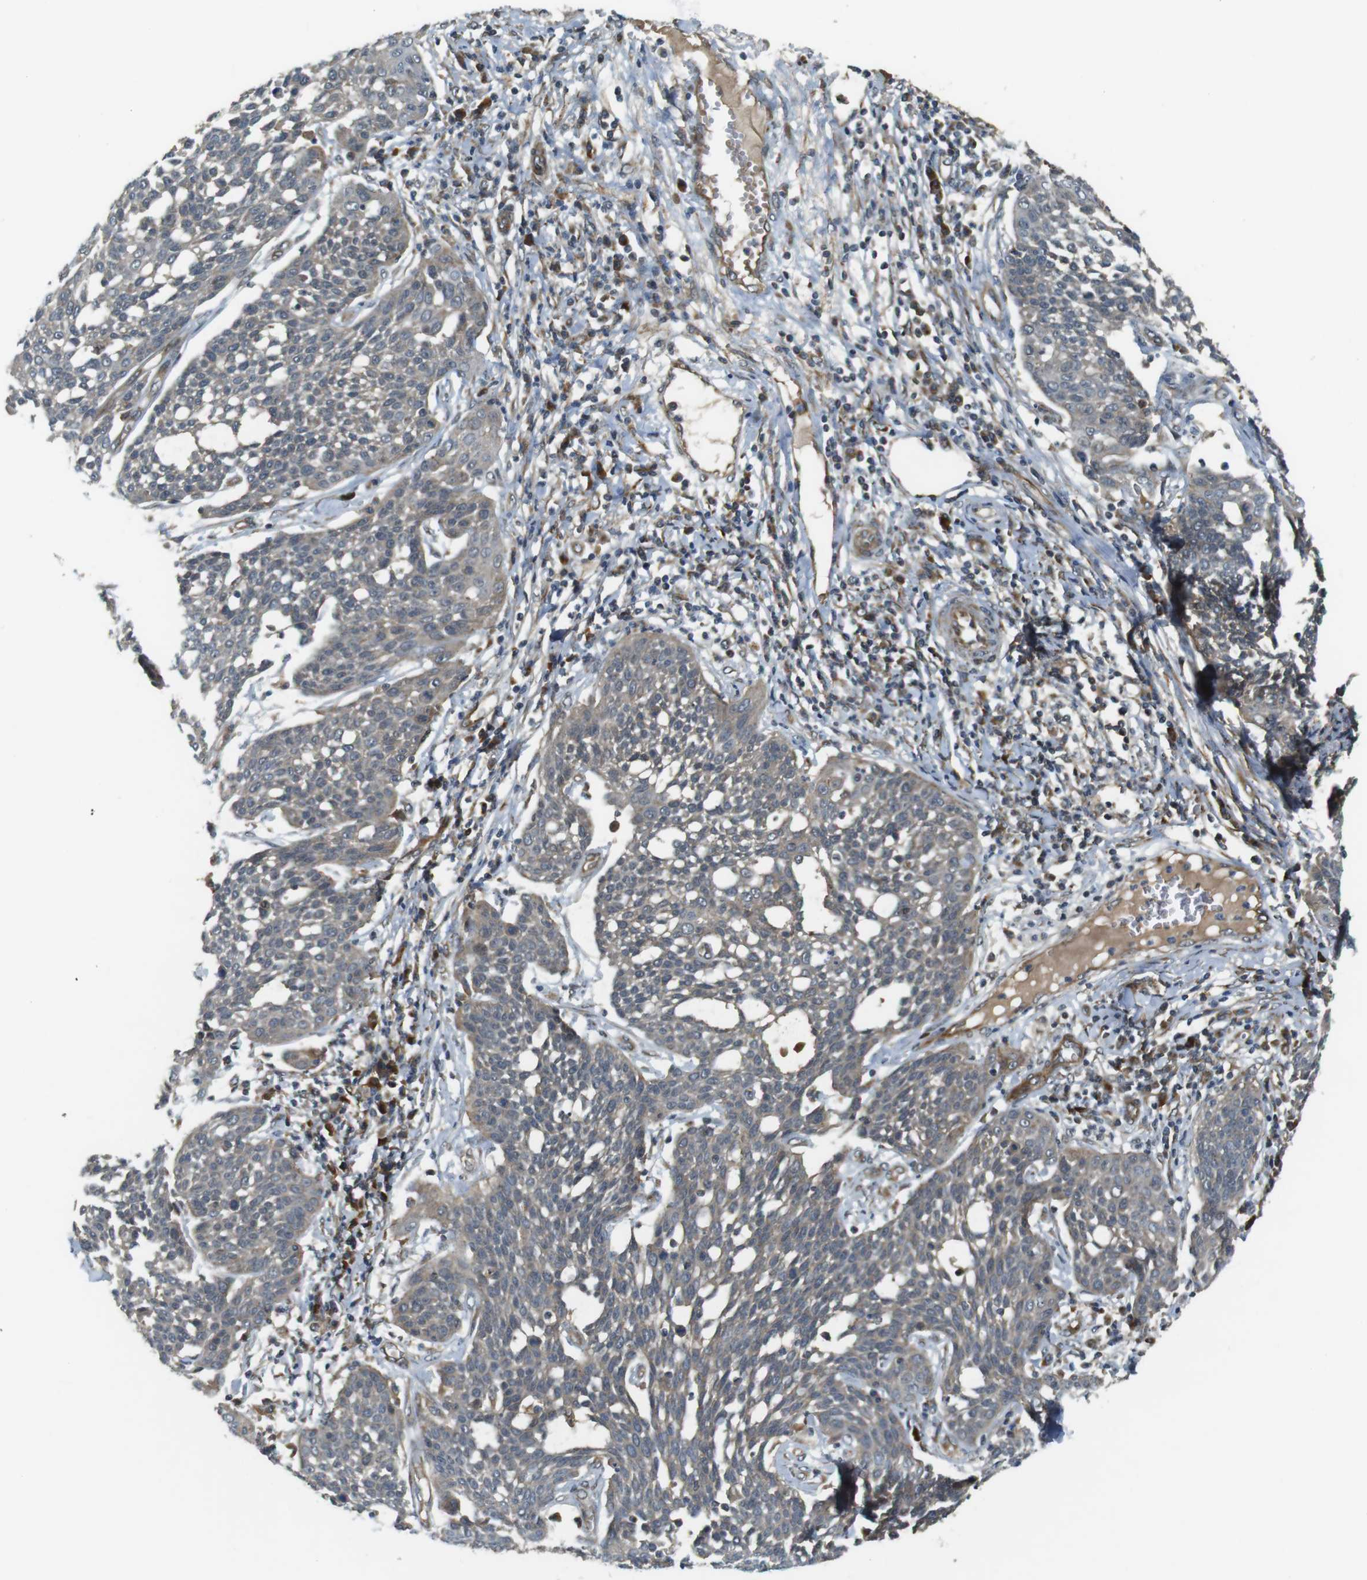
{"staining": {"intensity": "negative", "quantity": "none", "location": "none"}, "tissue": "cervical cancer", "cell_type": "Tumor cells", "image_type": "cancer", "snomed": [{"axis": "morphology", "description": "Squamous cell carcinoma, NOS"}, {"axis": "topography", "description": "Cervix"}], "caption": "This is a photomicrograph of immunohistochemistry (IHC) staining of cervical cancer (squamous cell carcinoma), which shows no staining in tumor cells. The staining was performed using DAB to visualize the protein expression in brown, while the nuclei were stained in blue with hematoxylin (Magnification: 20x).", "gene": "IFFO2", "patient": {"sex": "female", "age": 34}}